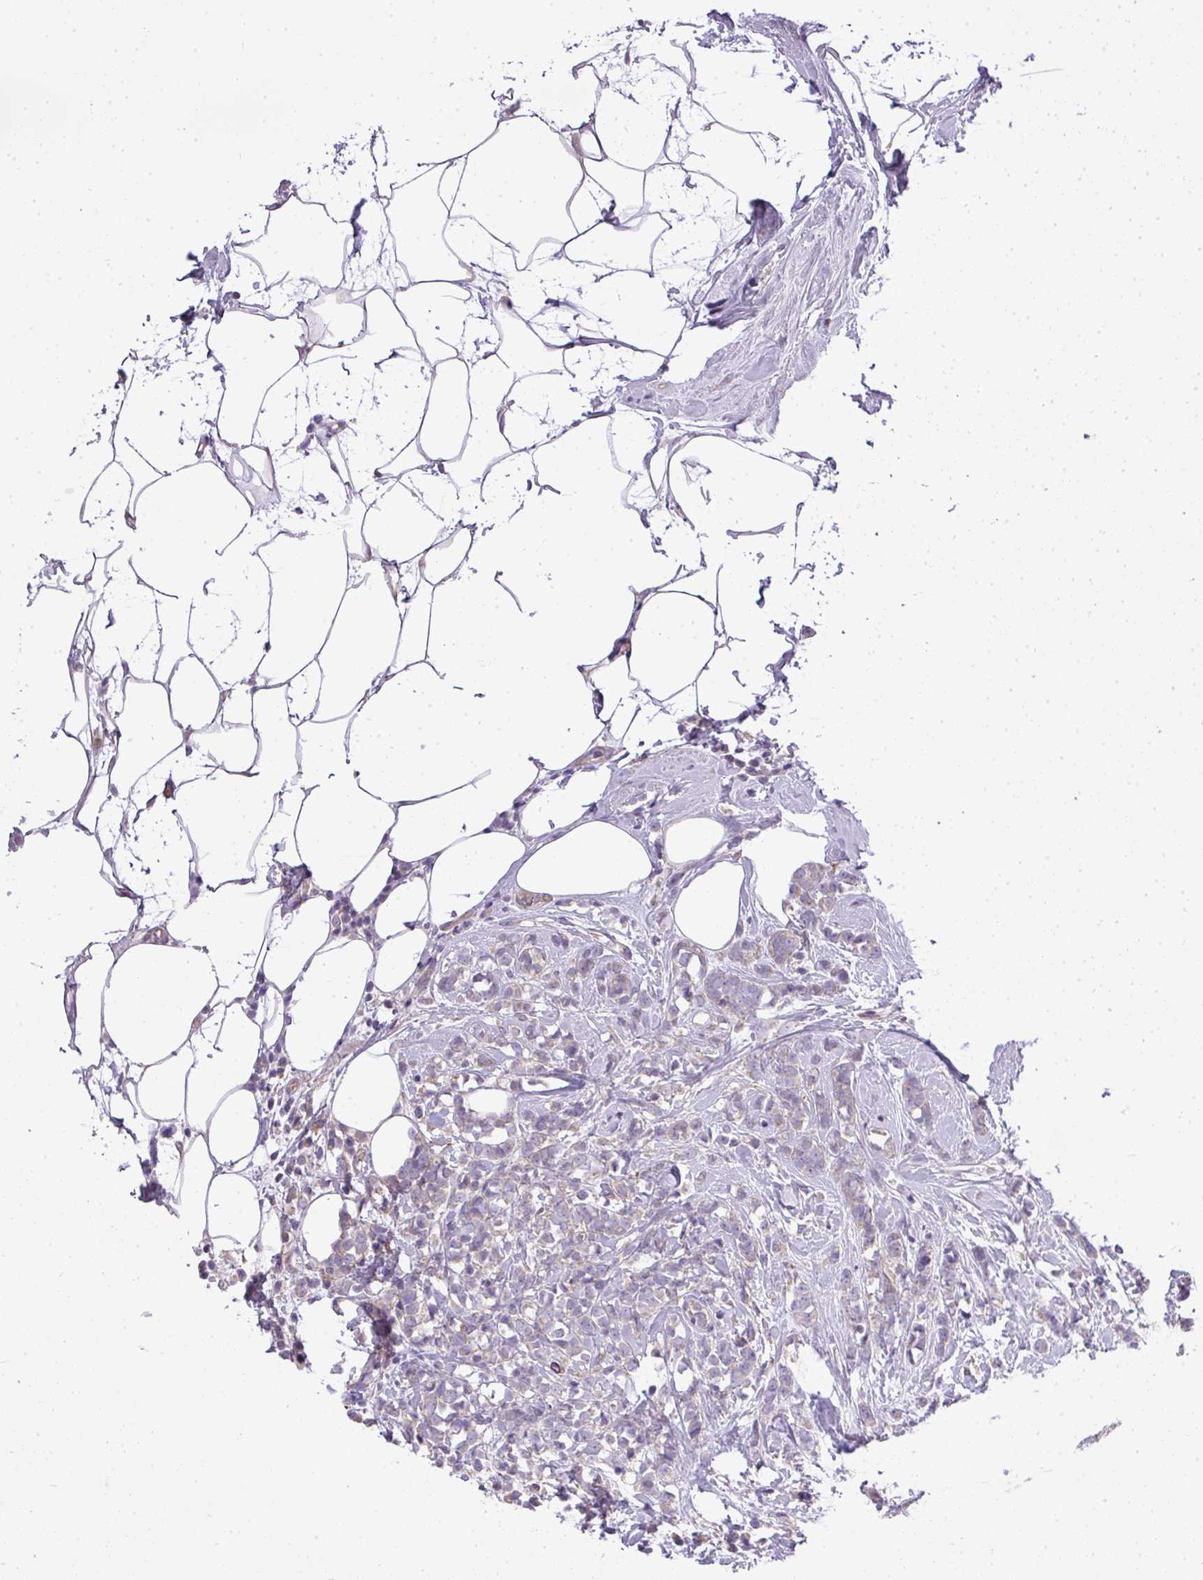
{"staining": {"intensity": "negative", "quantity": "none", "location": "none"}, "tissue": "breast cancer", "cell_type": "Tumor cells", "image_type": "cancer", "snomed": [{"axis": "morphology", "description": "Lobular carcinoma"}, {"axis": "topography", "description": "Breast"}], "caption": "High power microscopy image of an IHC photomicrograph of breast cancer (lobular carcinoma), revealing no significant positivity in tumor cells.", "gene": "ZDHHC1", "patient": {"sex": "female", "age": 58}}